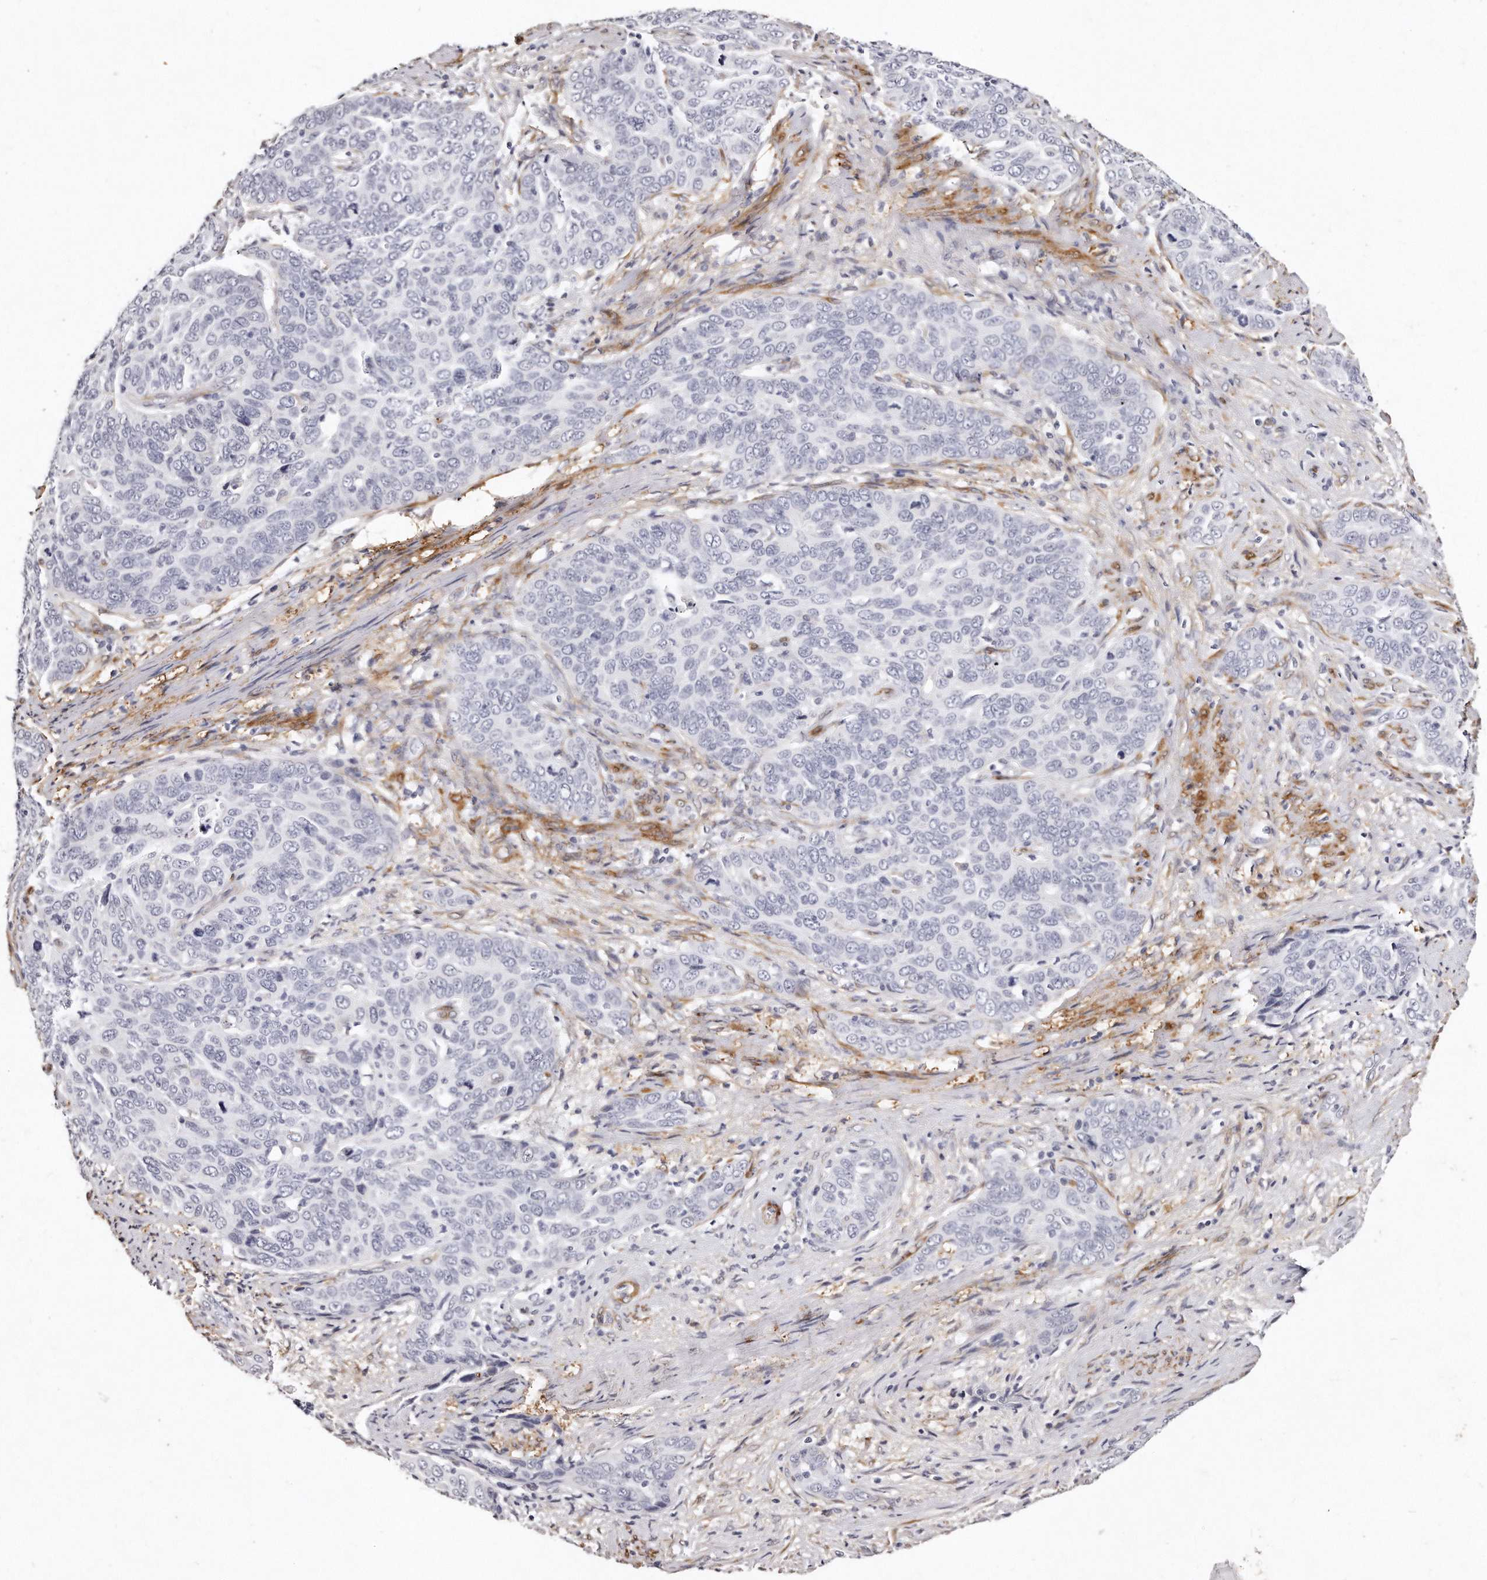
{"staining": {"intensity": "negative", "quantity": "none", "location": "none"}, "tissue": "cervical cancer", "cell_type": "Tumor cells", "image_type": "cancer", "snomed": [{"axis": "morphology", "description": "Squamous cell carcinoma, NOS"}, {"axis": "topography", "description": "Cervix"}], "caption": "The immunohistochemistry (IHC) photomicrograph has no significant positivity in tumor cells of squamous cell carcinoma (cervical) tissue.", "gene": "LMOD1", "patient": {"sex": "female", "age": 60}}